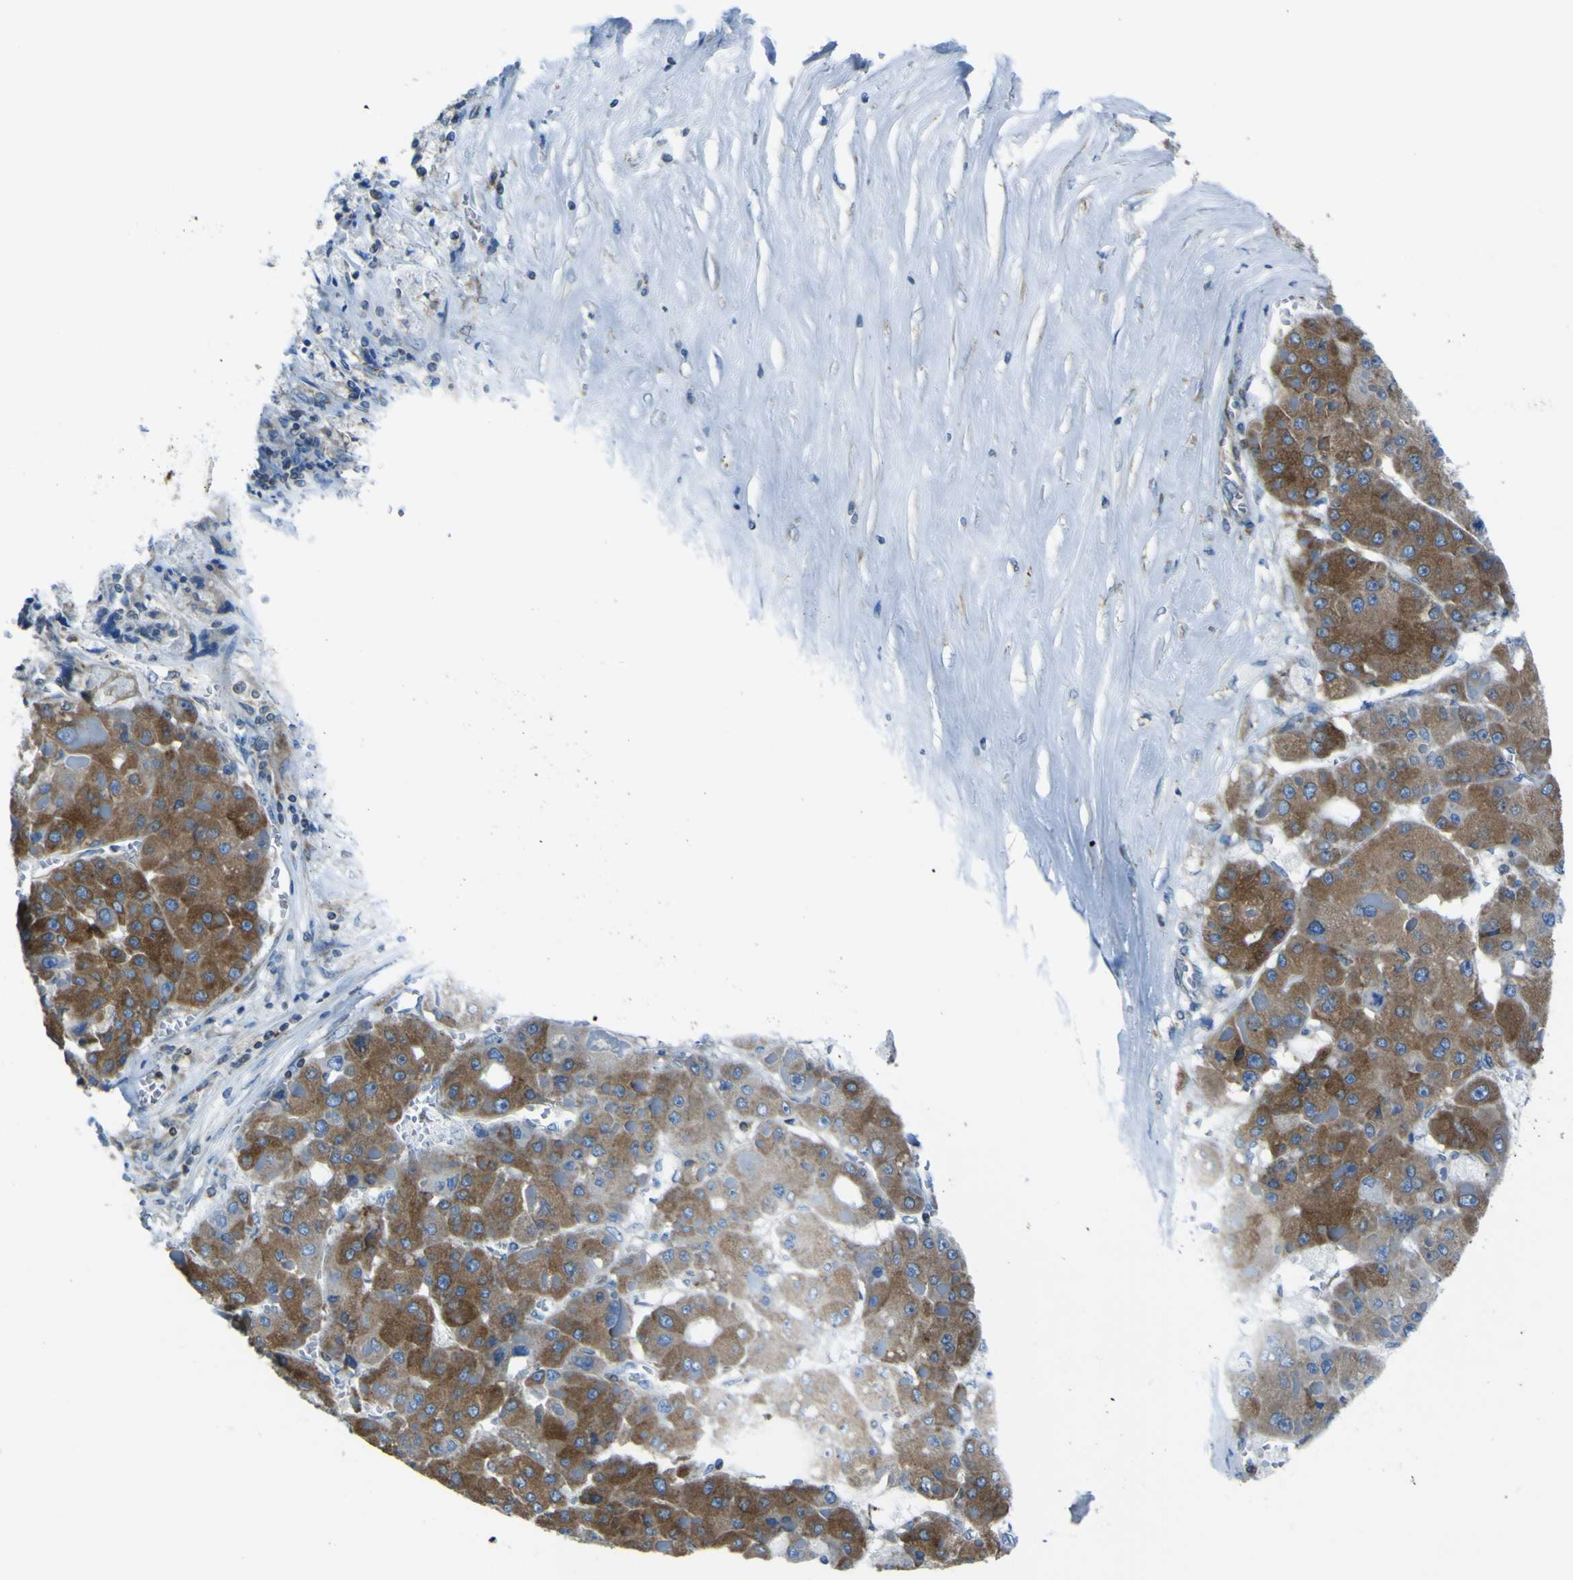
{"staining": {"intensity": "moderate", "quantity": ">75%", "location": "cytoplasmic/membranous"}, "tissue": "liver cancer", "cell_type": "Tumor cells", "image_type": "cancer", "snomed": [{"axis": "morphology", "description": "Carcinoma, Hepatocellular, NOS"}, {"axis": "topography", "description": "Liver"}], "caption": "A photomicrograph showing moderate cytoplasmic/membranous expression in approximately >75% of tumor cells in liver hepatocellular carcinoma, as visualized by brown immunohistochemical staining.", "gene": "STIM1", "patient": {"sex": "female", "age": 73}}